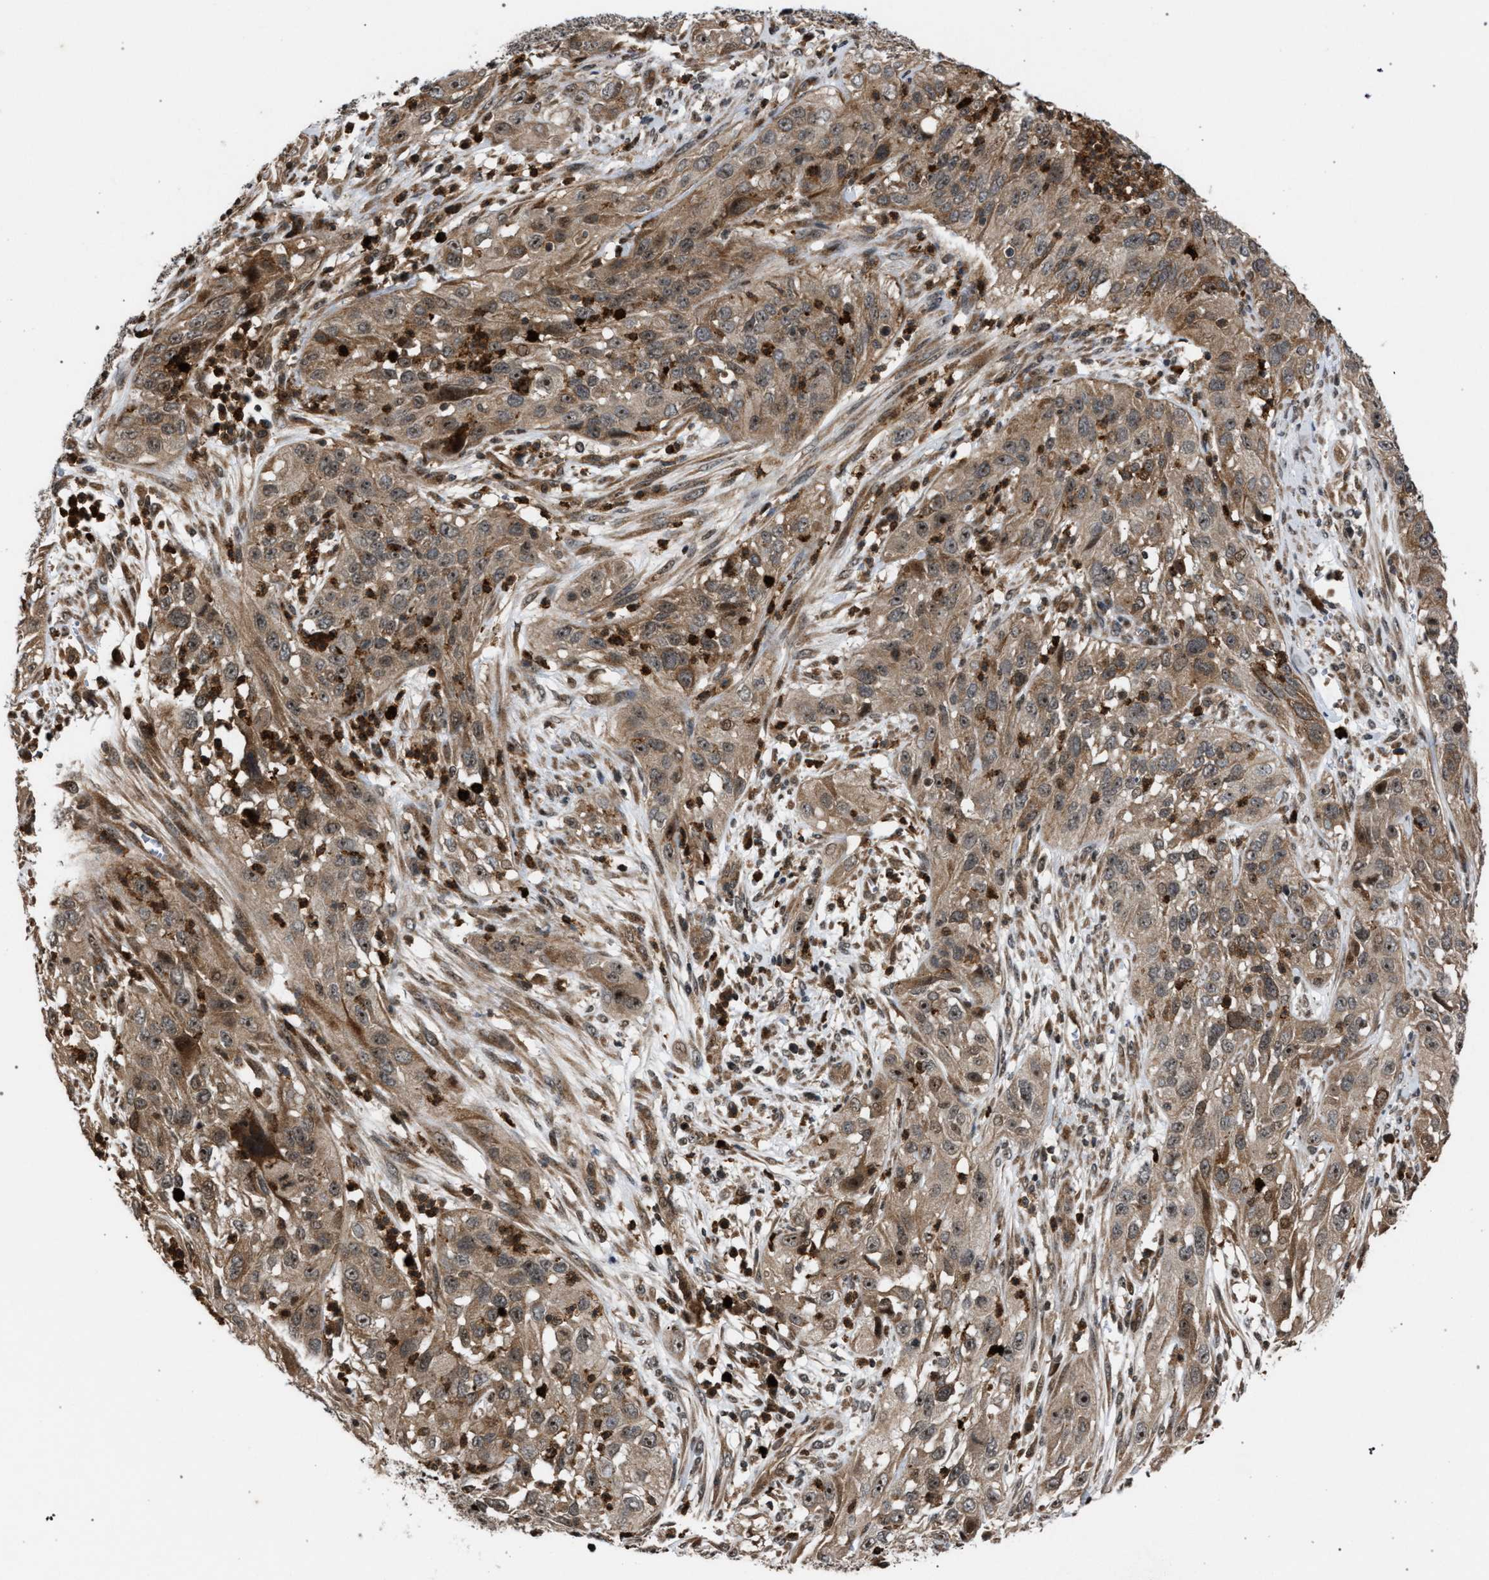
{"staining": {"intensity": "moderate", "quantity": ">75%", "location": "cytoplasmic/membranous"}, "tissue": "cervical cancer", "cell_type": "Tumor cells", "image_type": "cancer", "snomed": [{"axis": "morphology", "description": "Squamous cell carcinoma, NOS"}, {"axis": "topography", "description": "Cervix"}], "caption": "A brown stain shows moderate cytoplasmic/membranous staining of a protein in human cervical cancer (squamous cell carcinoma) tumor cells.", "gene": "IRAK4", "patient": {"sex": "female", "age": 32}}